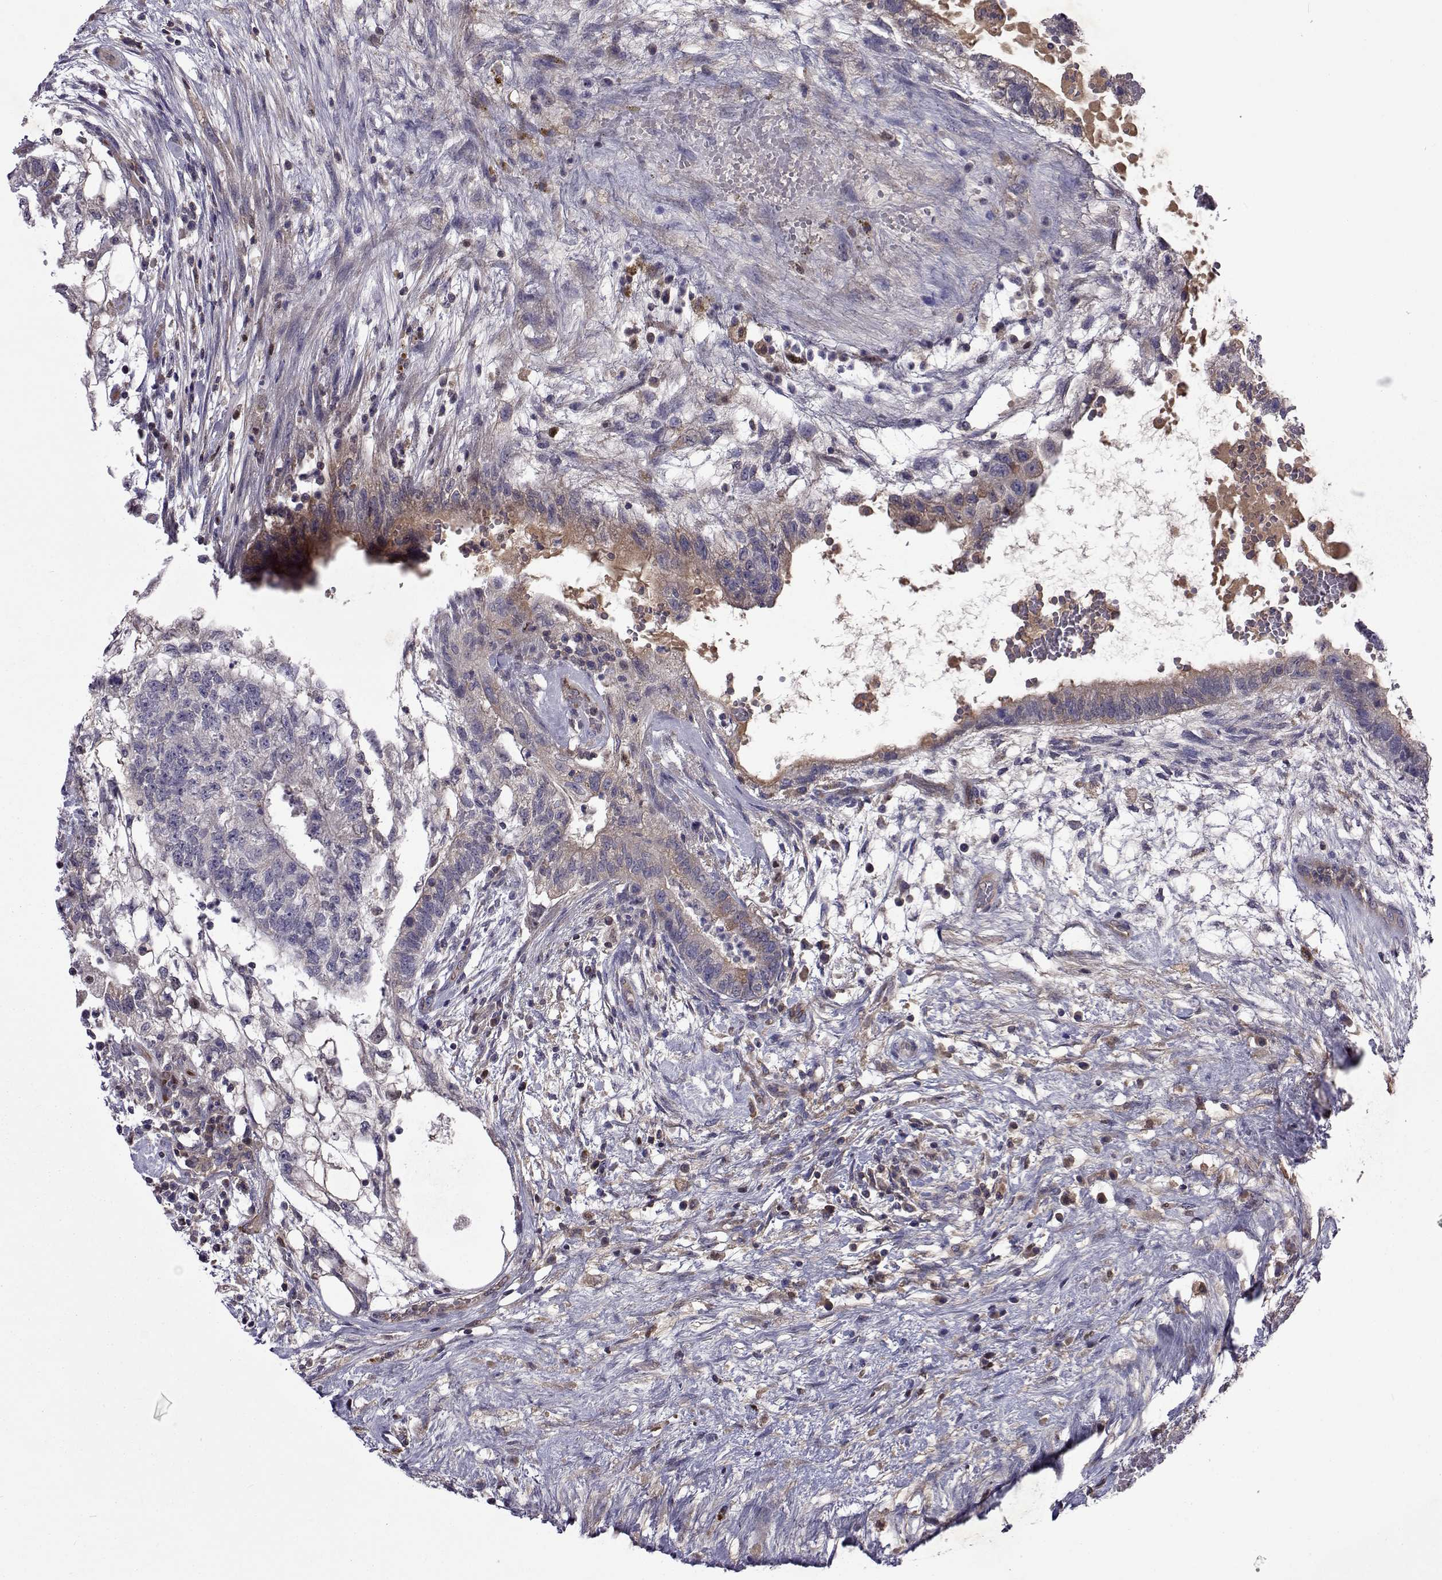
{"staining": {"intensity": "weak", "quantity": "25%-75%", "location": "cytoplasmic/membranous"}, "tissue": "testis cancer", "cell_type": "Tumor cells", "image_type": "cancer", "snomed": [{"axis": "morphology", "description": "Normal tissue, NOS"}, {"axis": "morphology", "description": "Carcinoma, Embryonal, NOS"}, {"axis": "topography", "description": "Testis"}], "caption": "Immunohistochemical staining of testis embryonal carcinoma demonstrates weak cytoplasmic/membranous protein expression in approximately 25%-75% of tumor cells.", "gene": "TCF15", "patient": {"sex": "male", "age": 32}}